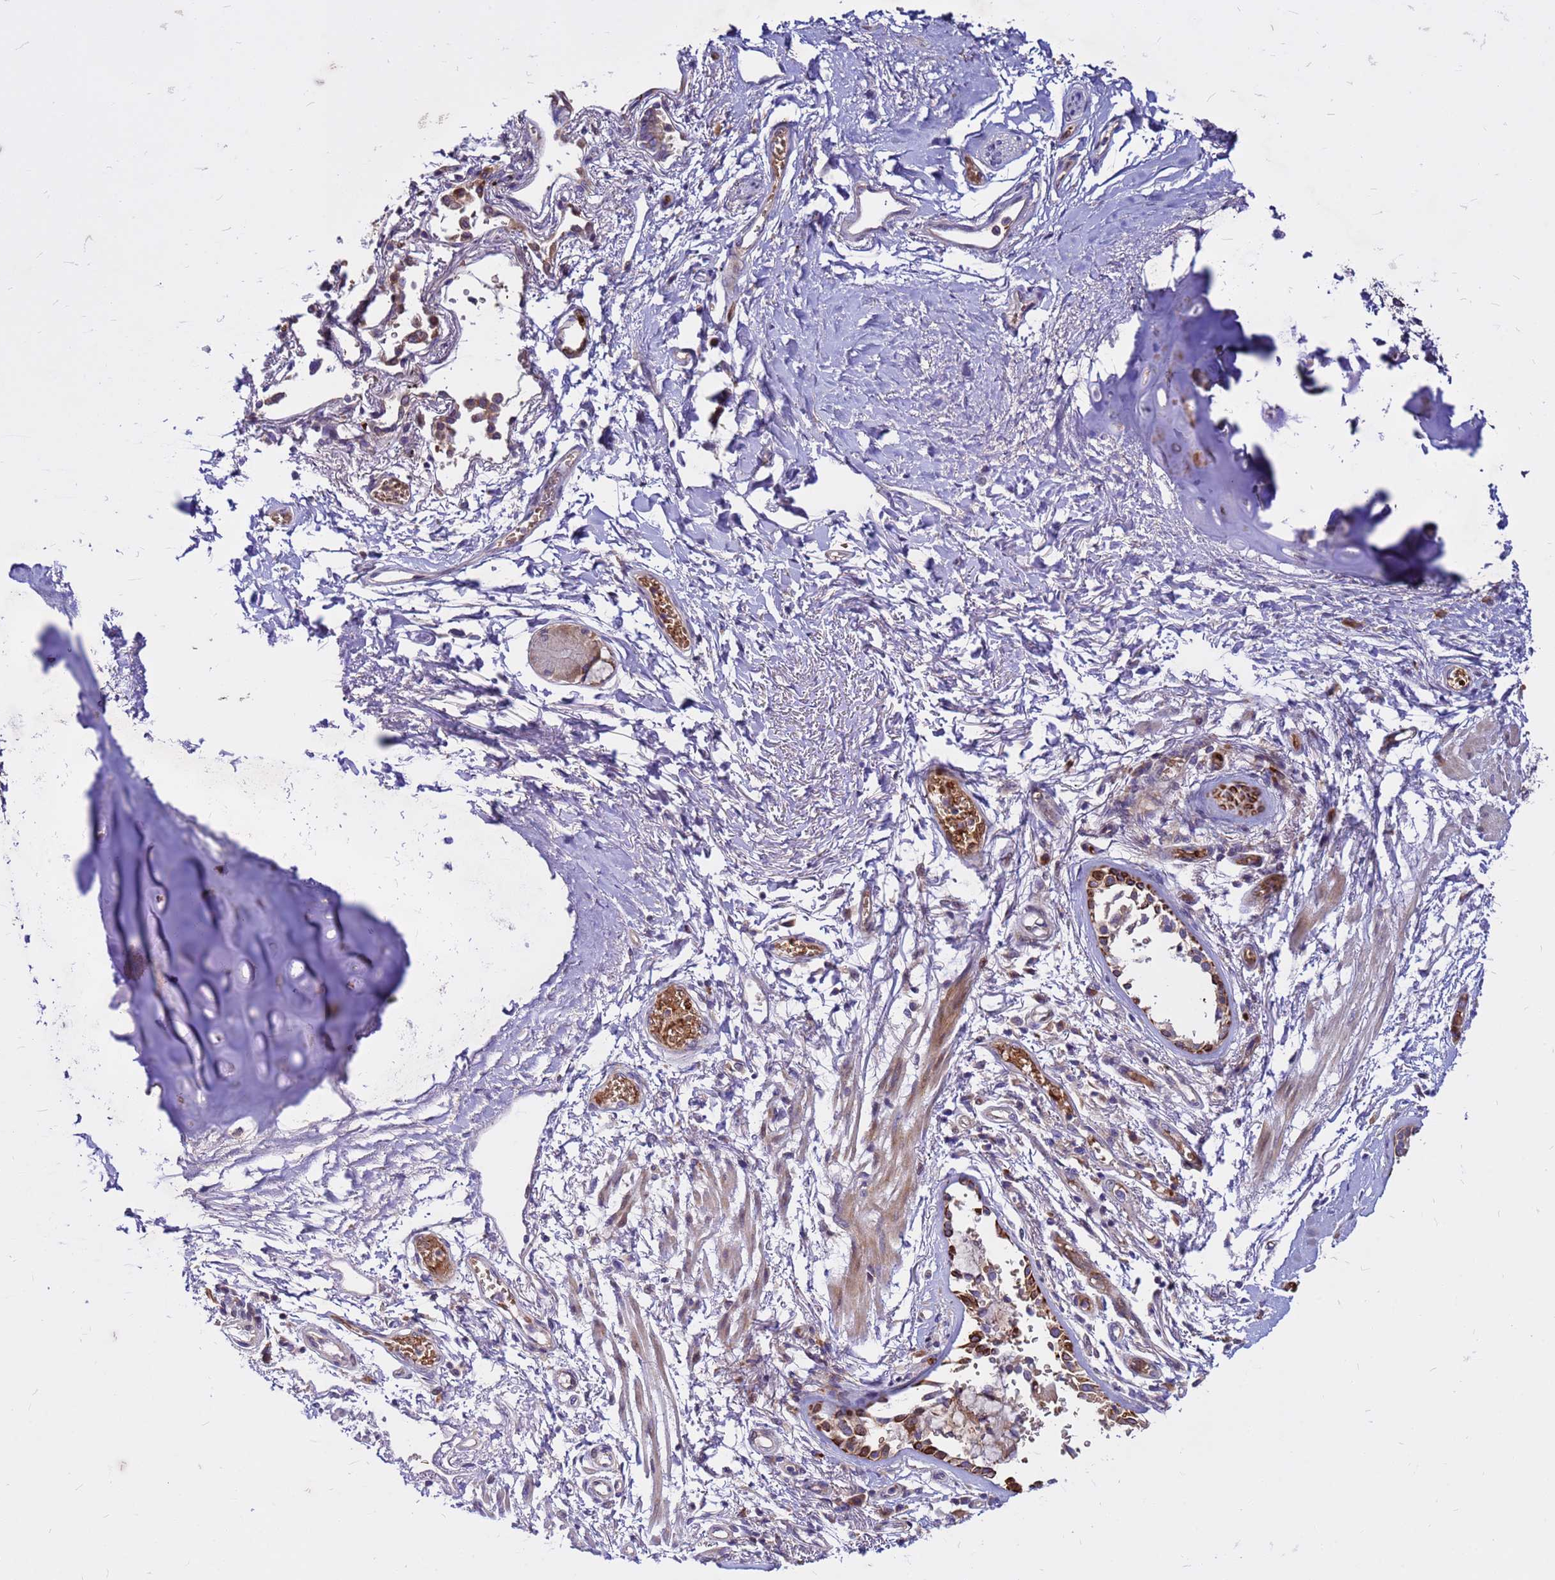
{"staining": {"intensity": "moderate", "quantity": "<25%", "location": "cytoplasmic/membranous"}, "tissue": "adipose tissue", "cell_type": "Adipocytes", "image_type": "normal", "snomed": [{"axis": "morphology", "description": "Normal tissue, NOS"}, {"axis": "topography", "description": "Cartilage tissue"}], "caption": "Moderate cytoplasmic/membranous staining for a protein is seen in about <25% of adipocytes of normal adipose tissue using immunohistochemistry (IHC).", "gene": "ZNF669", "patient": {"sex": "male", "age": 73}}